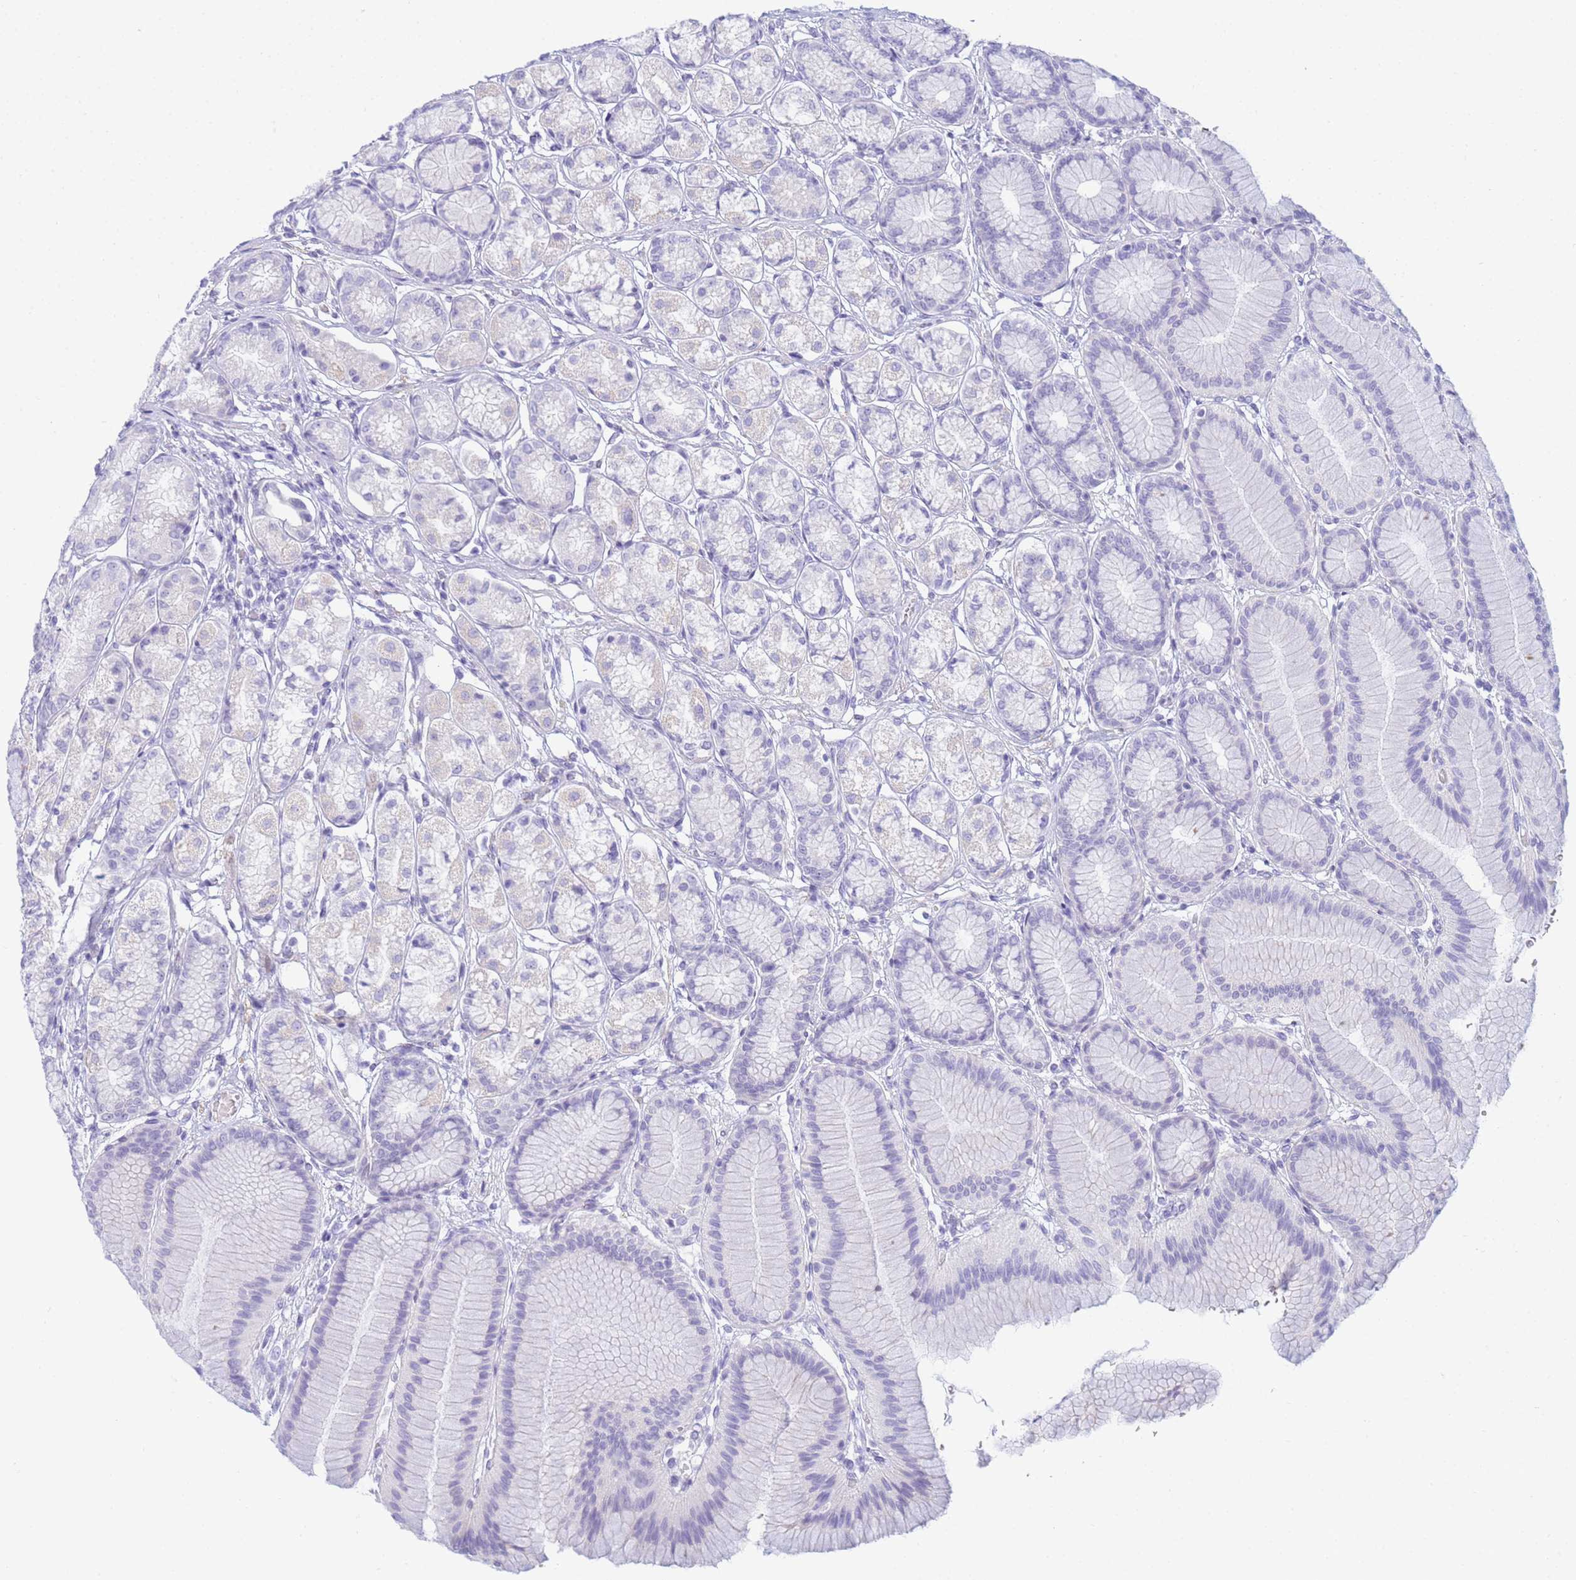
{"staining": {"intensity": "negative", "quantity": "none", "location": "none"}, "tissue": "stomach", "cell_type": "Glandular cells", "image_type": "normal", "snomed": [{"axis": "morphology", "description": "Normal tissue, NOS"}, {"axis": "morphology", "description": "Adenocarcinoma, NOS"}, {"axis": "morphology", "description": "Adenocarcinoma, High grade"}, {"axis": "topography", "description": "Stomach, upper"}, {"axis": "topography", "description": "Stomach"}], "caption": "Immunohistochemical staining of unremarkable stomach shows no significant staining in glandular cells.", "gene": "SNX20", "patient": {"sex": "female", "age": 65}}